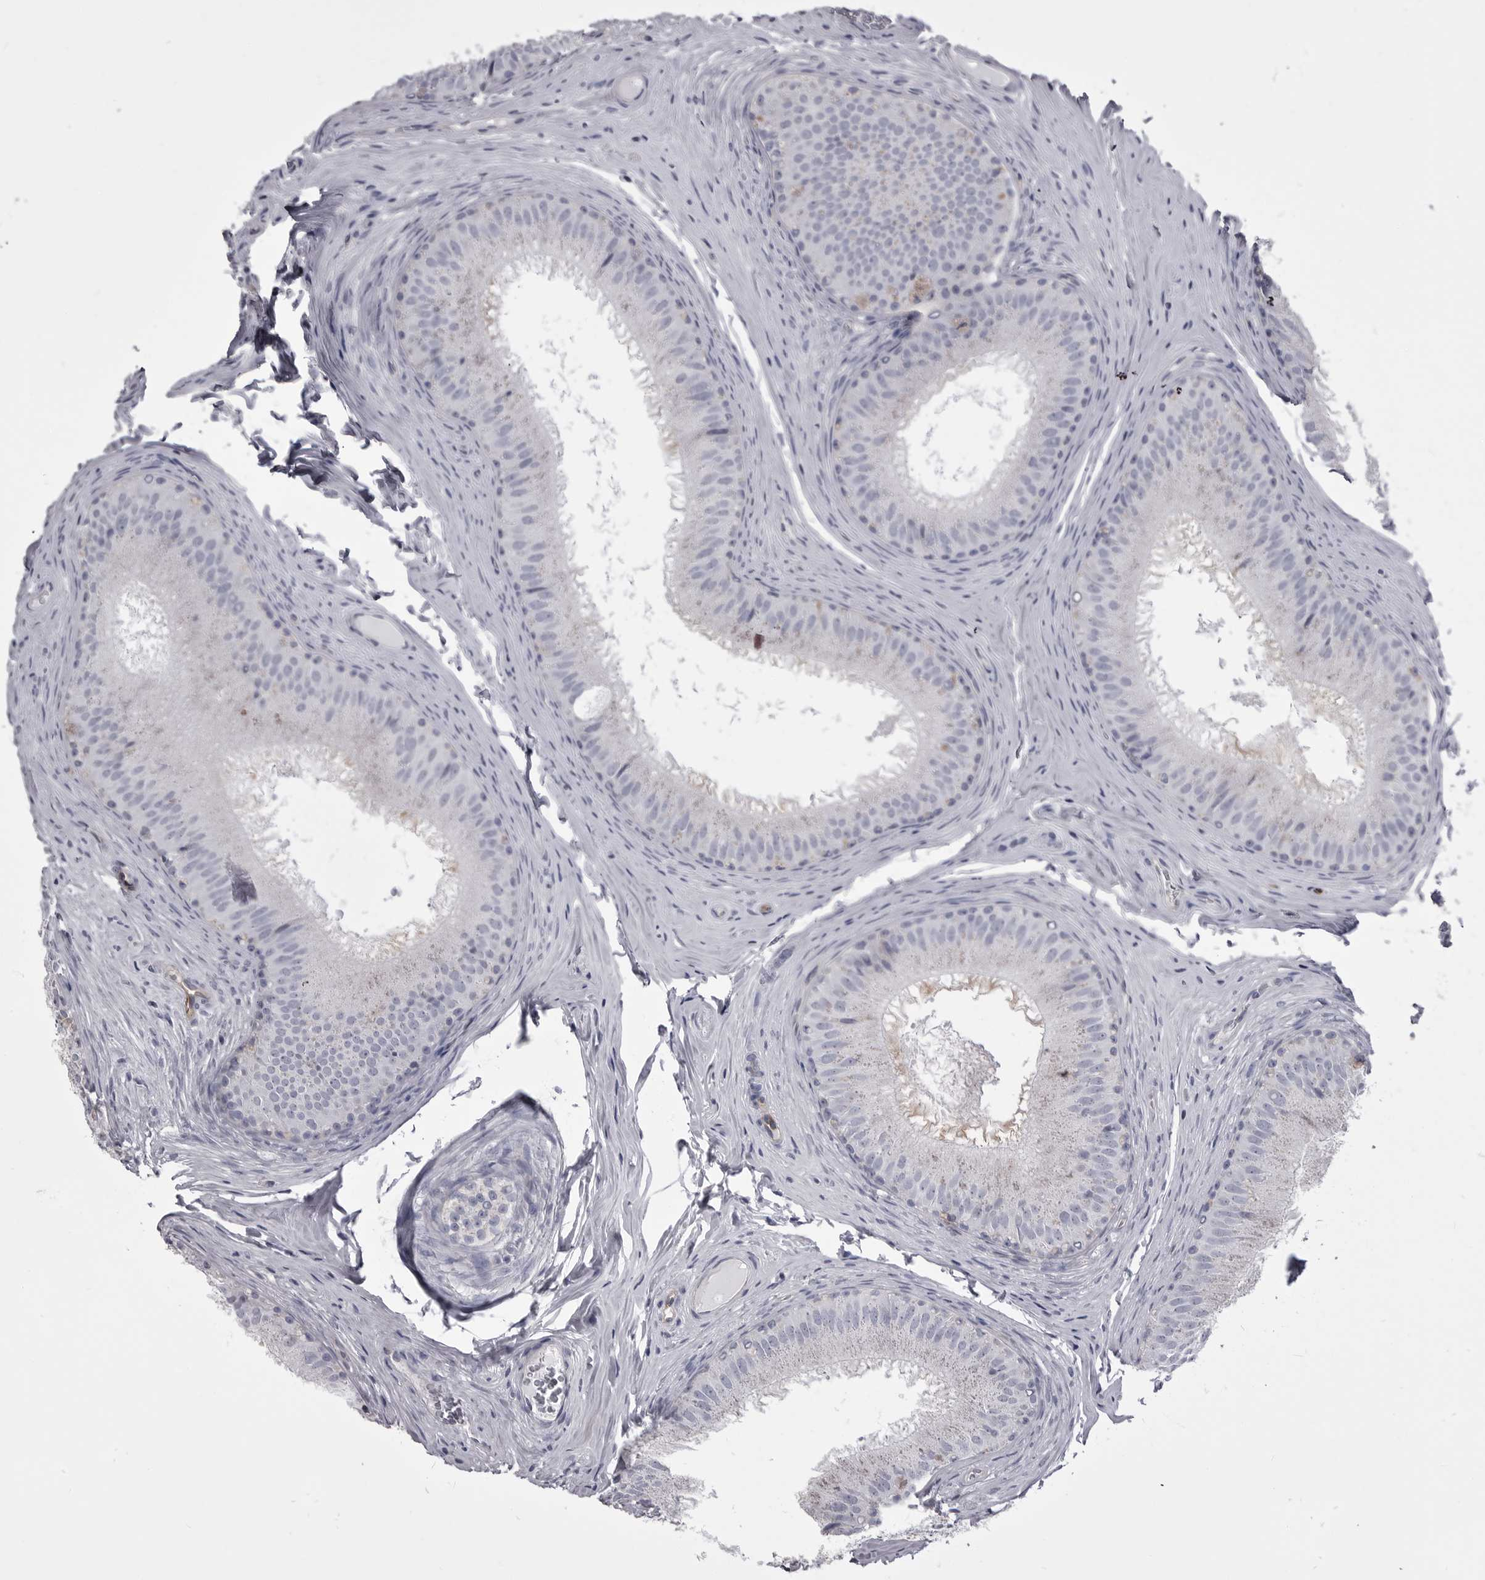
{"staining": {"intensity": "negative", "quantity": "none", "location": "none"}, "tissue": "epididymis", "cell_type": "Glandular cells", "image_type": "normal", "snomed": [{"axis": "morphology", "description": "Normal tissue, NOS"}, {"axis": "topography", "description": "Epididymis"}], "caption": "Immunohistochemistry histopathology image of normal epididymis: human epididymis stained with DAB demonstrates no significant protein staining in glandular cells. (DAB (3,3'-diaminobenzidine) IHC with hematoxylin counter stain).", "gene": "OPLAH", "patient": {"sex": "male", "age": 32}}